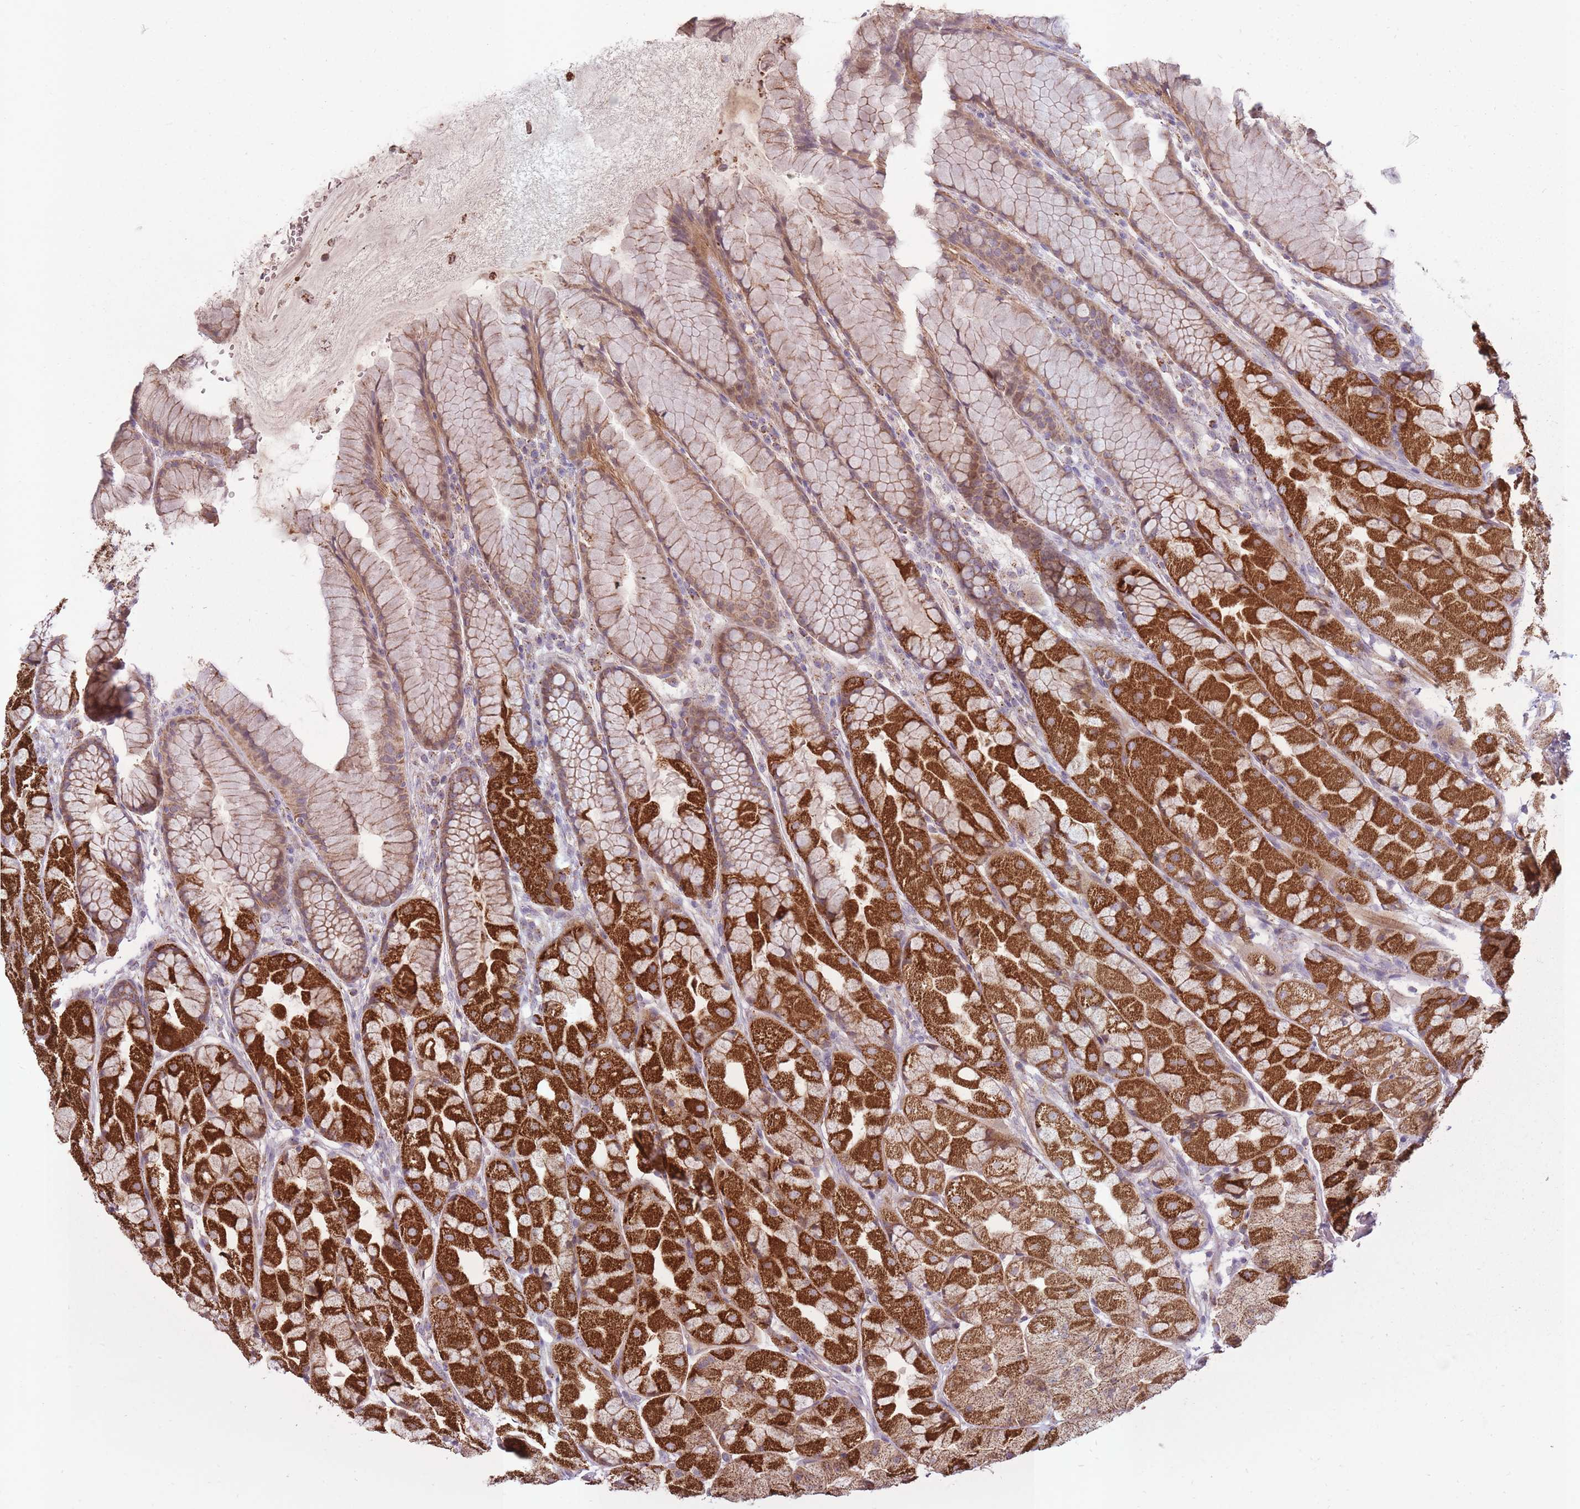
{"staining": {"intensity": "strong", "quantity": "25%-75%", "location": "cytoplasmic/membranous"}, "tissue": "stomach", "cell_type": "Glandular cells", "image_type": "normal", "snomed": [{"axis": "morphology", "description": "Normal tissue, NOS"}, {"axis": "topography", "description": "Stomach"}], "caption": "The photomicrograph exhibits a brown stain indicating the presence of a protein in the cytoplasmic/membranous of glandular cells in stomach. The staining was performed using DAB (3,3'-diaminobenzidine) to visualize the protein expression in brown, while the nuclei were stained in blue with hematoxylin (Magnification: 20x).", "gene": "LIN7C", "patient": {"sex": "male", "age": 57}}